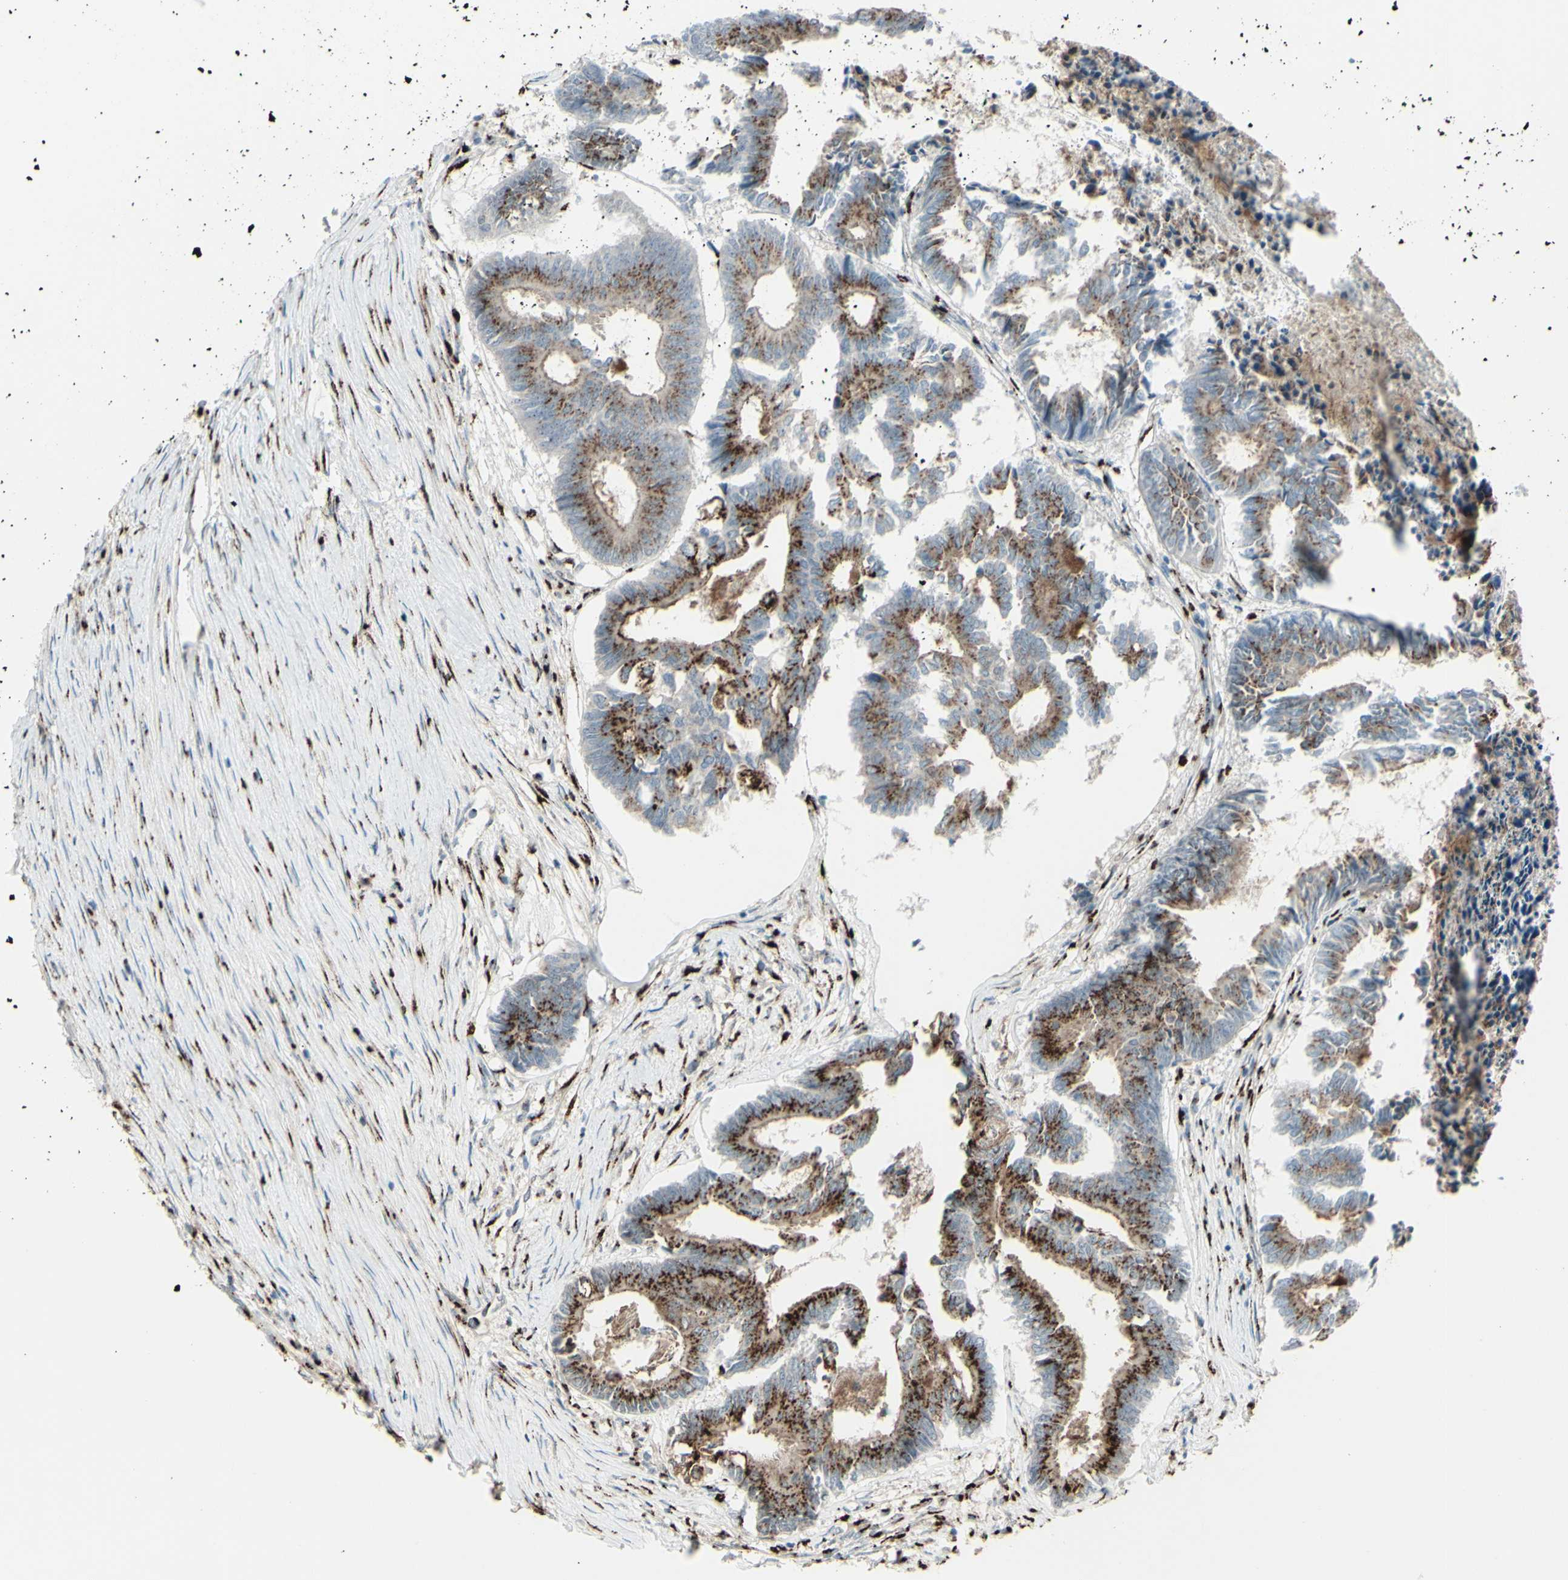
{"staining": {"intensity": "moderate", "quantity": ">75%", "location": "cytoplasmic/membranous"}, "tissue": "colorectal cancer", "cell_type": "Tumor cells", "image_type": "cancer", "snomed": [{"axis": "morphology", "description": "Adenocarcinoma, NOS"}, {"axis": "topography", "description": "Rectum"}], "caption": "Immunohistochemical staining of human colorectal adenocarcinoma displays moderate cytoplasmic/membranous protein positivity in approximately >75% of tumor cells.", "gene": "BPNT2", "patient": {"sex": "male", "age": 63}}